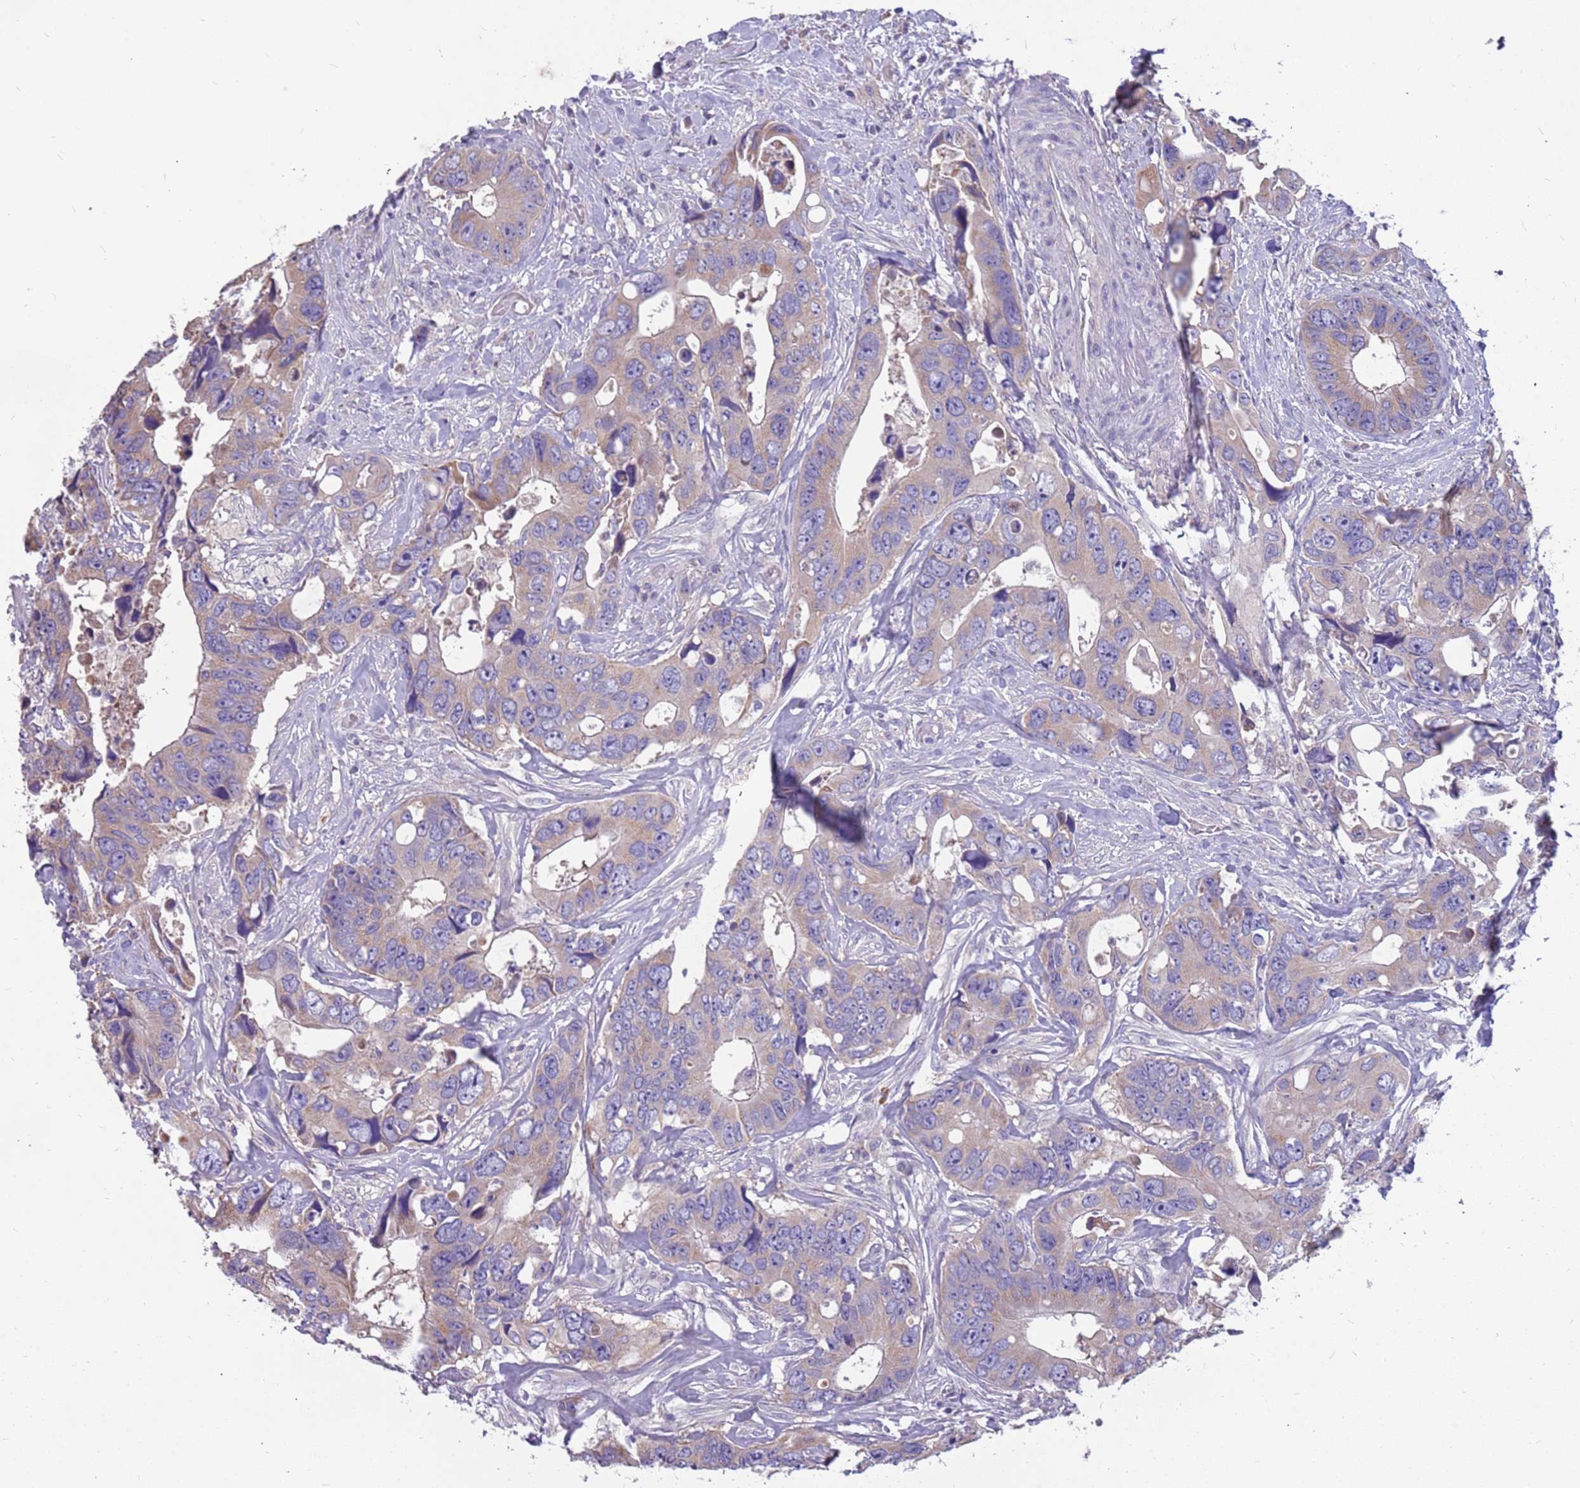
{"staining": {"intensity": "weak", "quantity": "<25%", "location": "cytoplasmic/membranous"}, "tissue": "colorectal cancer", "cell_type": "Tumor cells", "image_type": "cancer", "snomed": [{"axis": "morphology", "description": "Adenocarcinoma, NOS"}, {"axis": "topography", "description": "Rectum"}], "caption": "IHC histopathology image of neoplastic tissue: human colorectal cancer stained with DAB (3,3'-diaminobenzidine) displays no significant protein expression in tumor cells.", "gene": "RHCG", "patient": {"sex": "male", "age": 57}}